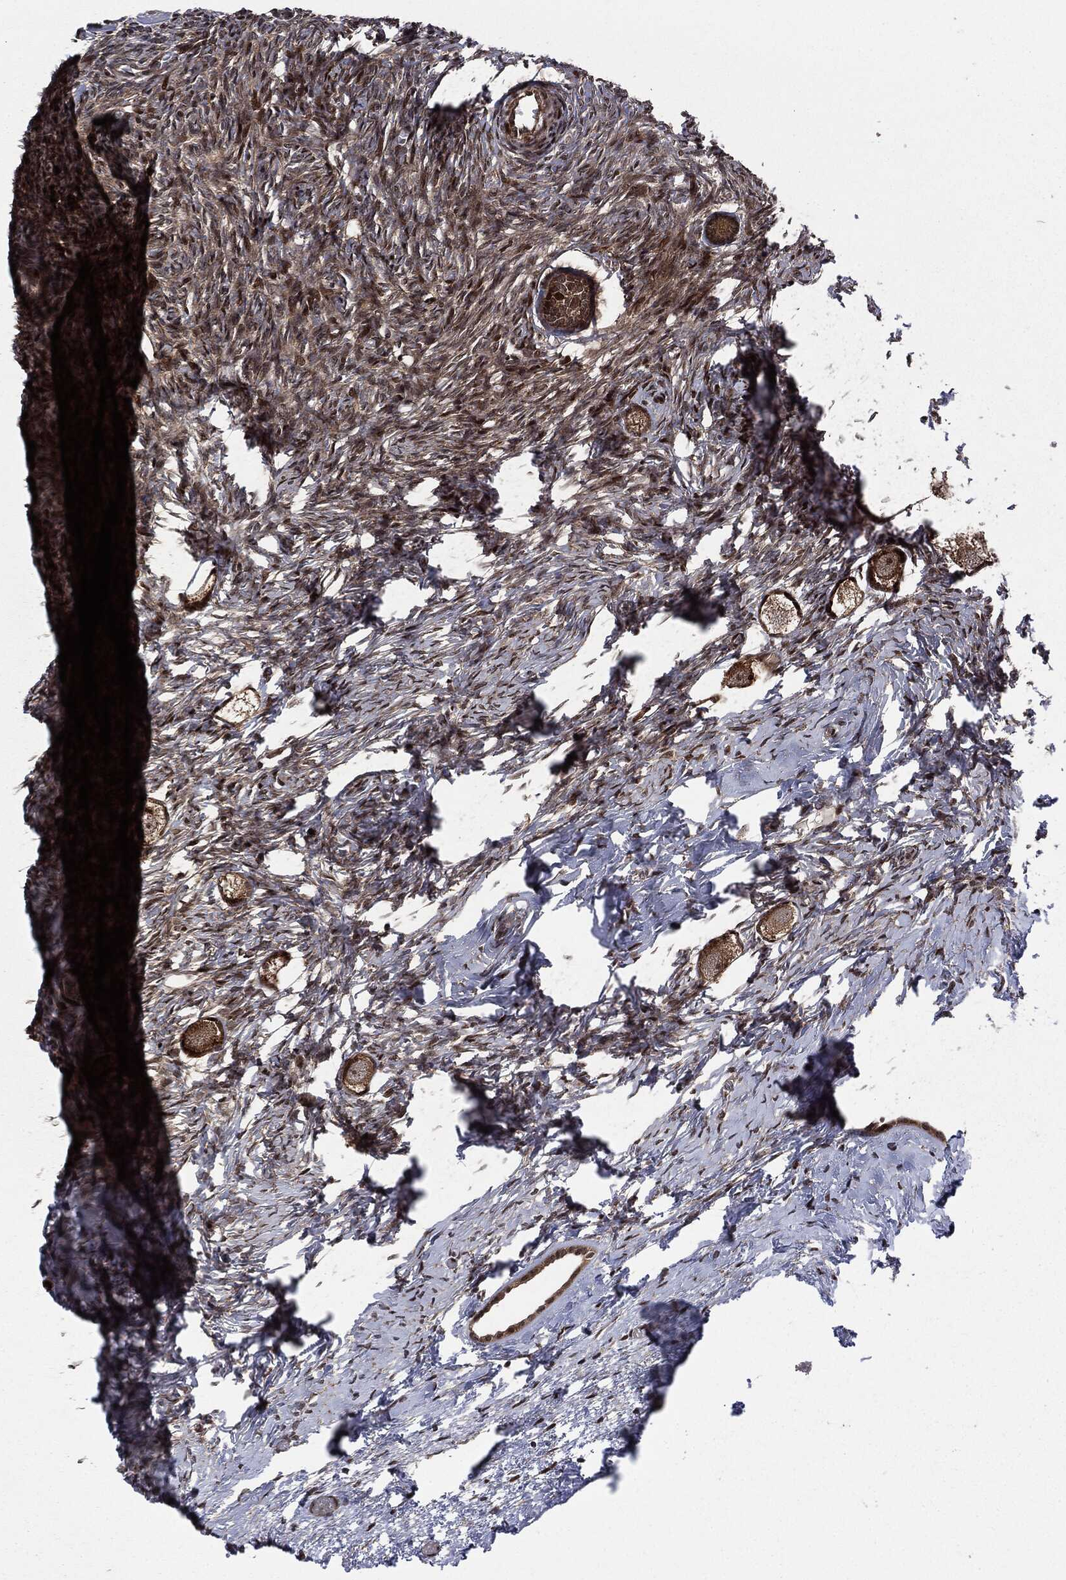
{"staining": {"intensity": "strong", "quantity": ">75%", "location": "cytoplasmic/membranous,nuclear"}, "tissue": "ovary", "cell_type": "Follicle cells", "image_type": "normal", "snomed": [{"axis": "morphology", "description": "Normal tissue, NOS"}, {"axis": "topography", "description": "Ovary"}], "caption": "The histopathology image shows immunohistochemical staining of benign ovary. There is strong cytoplasmic/membranous,nuclear positivity is present in approximately >75% of follicle cells. (DAB (3,3'-diaminobenzidine) IHC with brightfield microscopy, high magnification).", "gene": "SMAD4", "patient": {"sex": "female", "age": 27}}